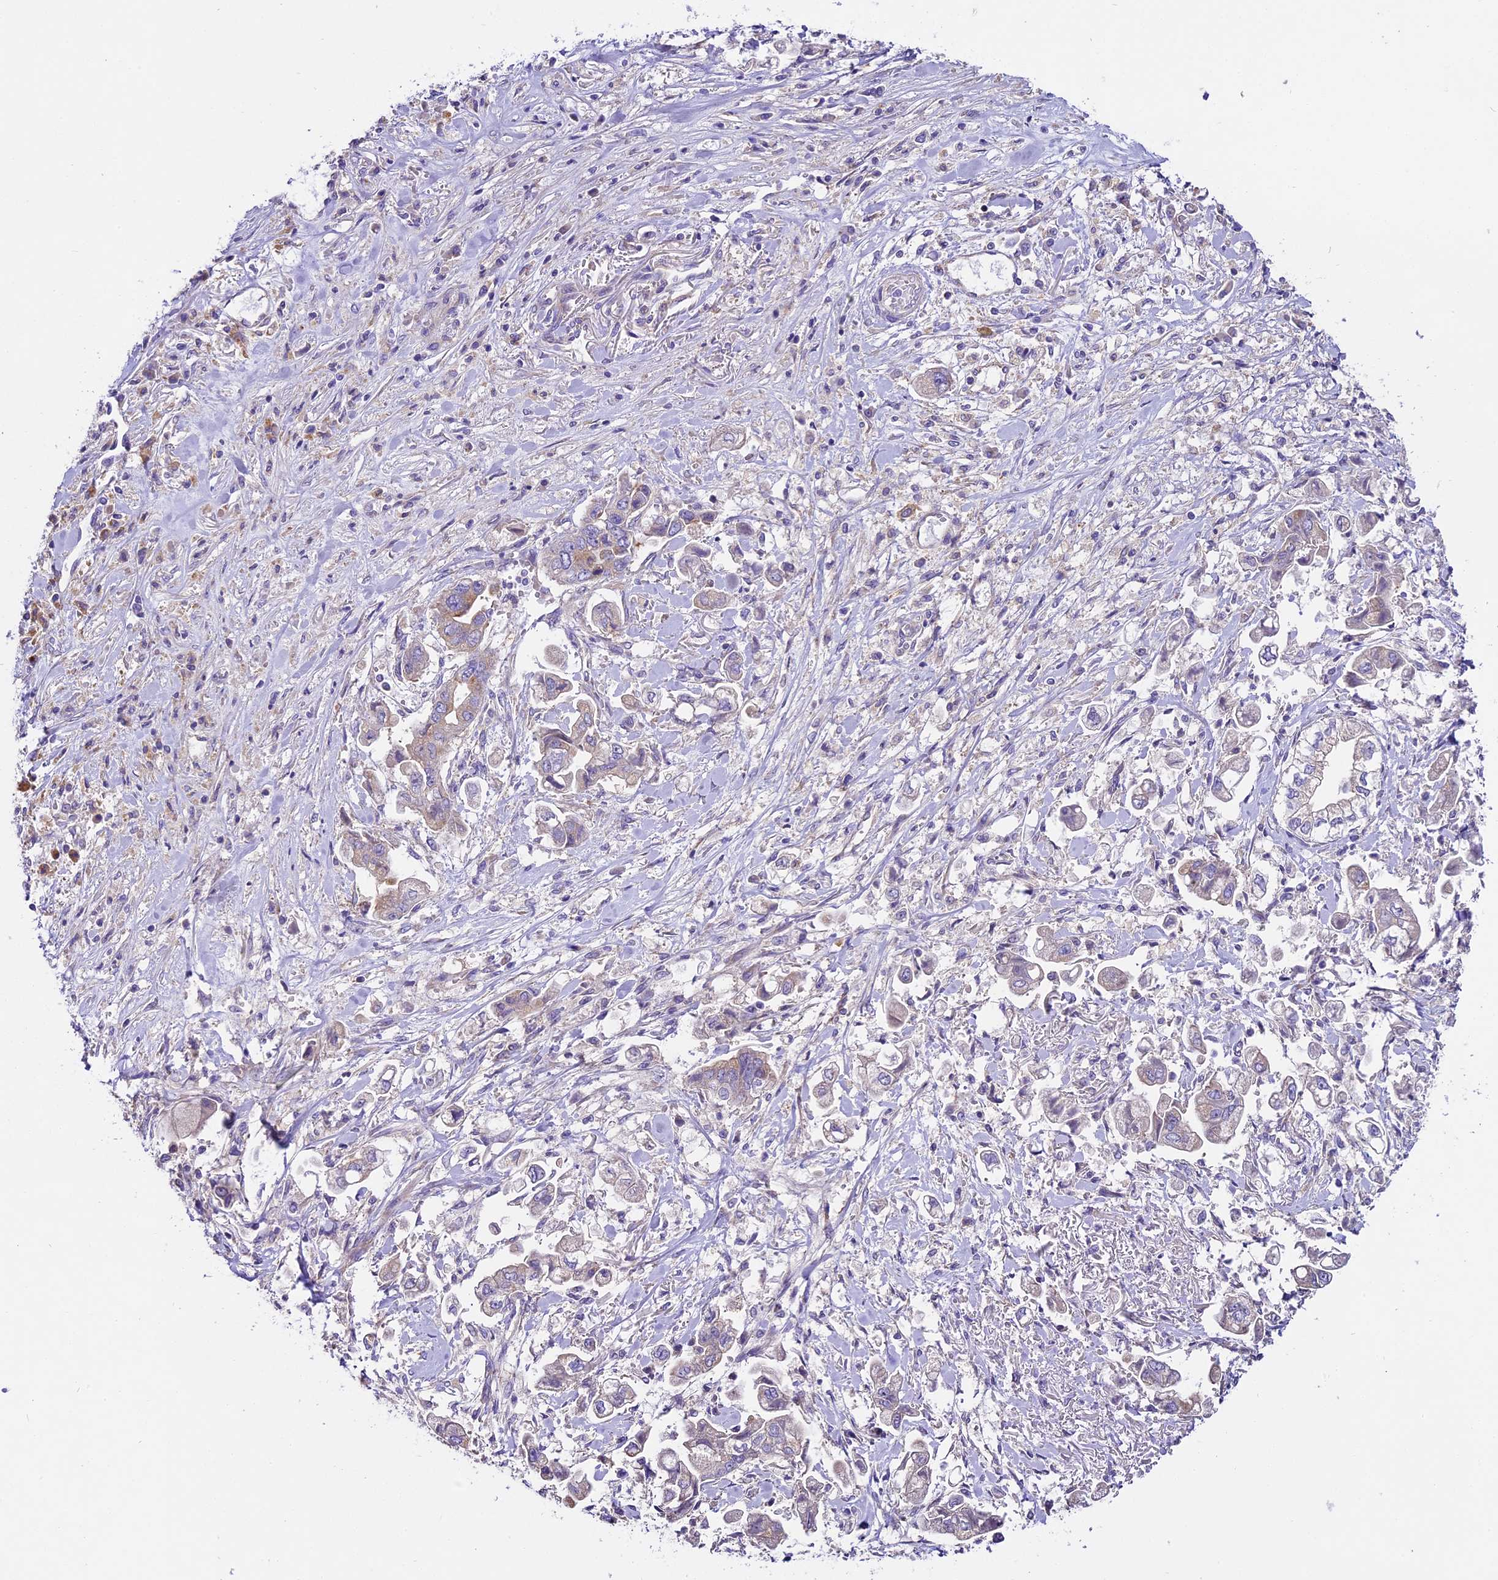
{"staining": {"intensity": "weak", "quantity": "<25%", "location": "cytoplasmic/membranous"}, "tissue": "stomach cancer", "cell_type": "Tumor cells", "image_type": "cancer", "snomed": [{"axis": "morphology", "description": "Adenocarcinoma, NOS"}, {"axis": "topography", "description": "Stomach"}], "caption": "Immunohistochemistry (IHC) micrograph of neoplastic tissue: stomach adenocarcinoma stained with DAB (3,3'-diaminobenzidine) reveals no significant protein expression in tumor cells.", "gene": "PEMT", "patient": {"sex": "male", "age": 62}}